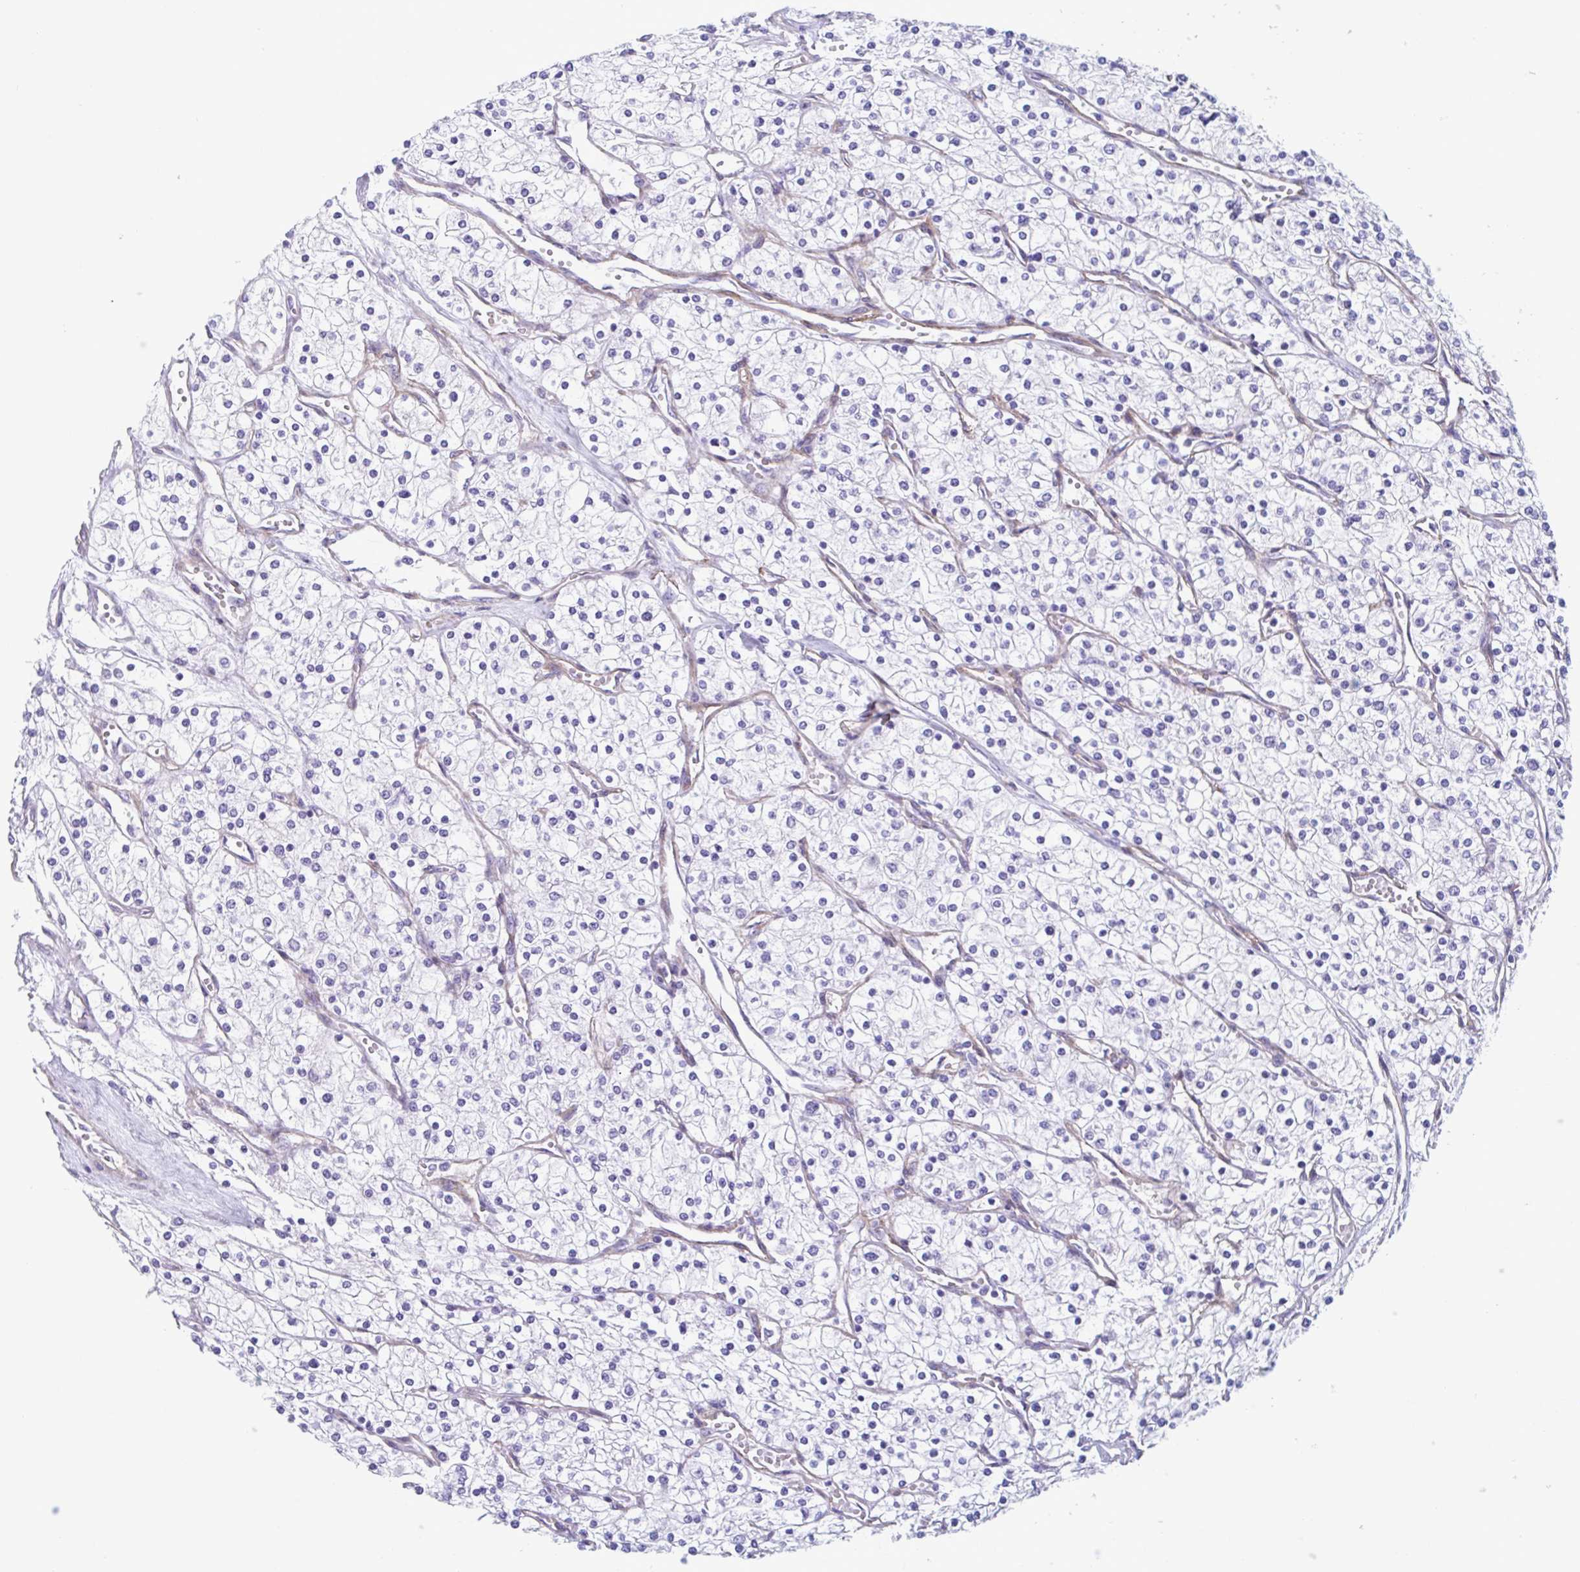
{"staining": {"intensity": "negative", "quantity": "none", "location": "none"}, "tissue": "renal cancer", "cell_type": "Tumor cells", "image_type": "cancer", "snomed": [{"axis": "morphology", "description": "Adenocarcinoma, NOS"}, {"axis": "topography", "description": "Kidney"}], "caption": "Image shows no protein staining in tumor cells of renal cancer tissue.", "gene": "LPIN3", "patient": {"sex": "male", "age": 80}}